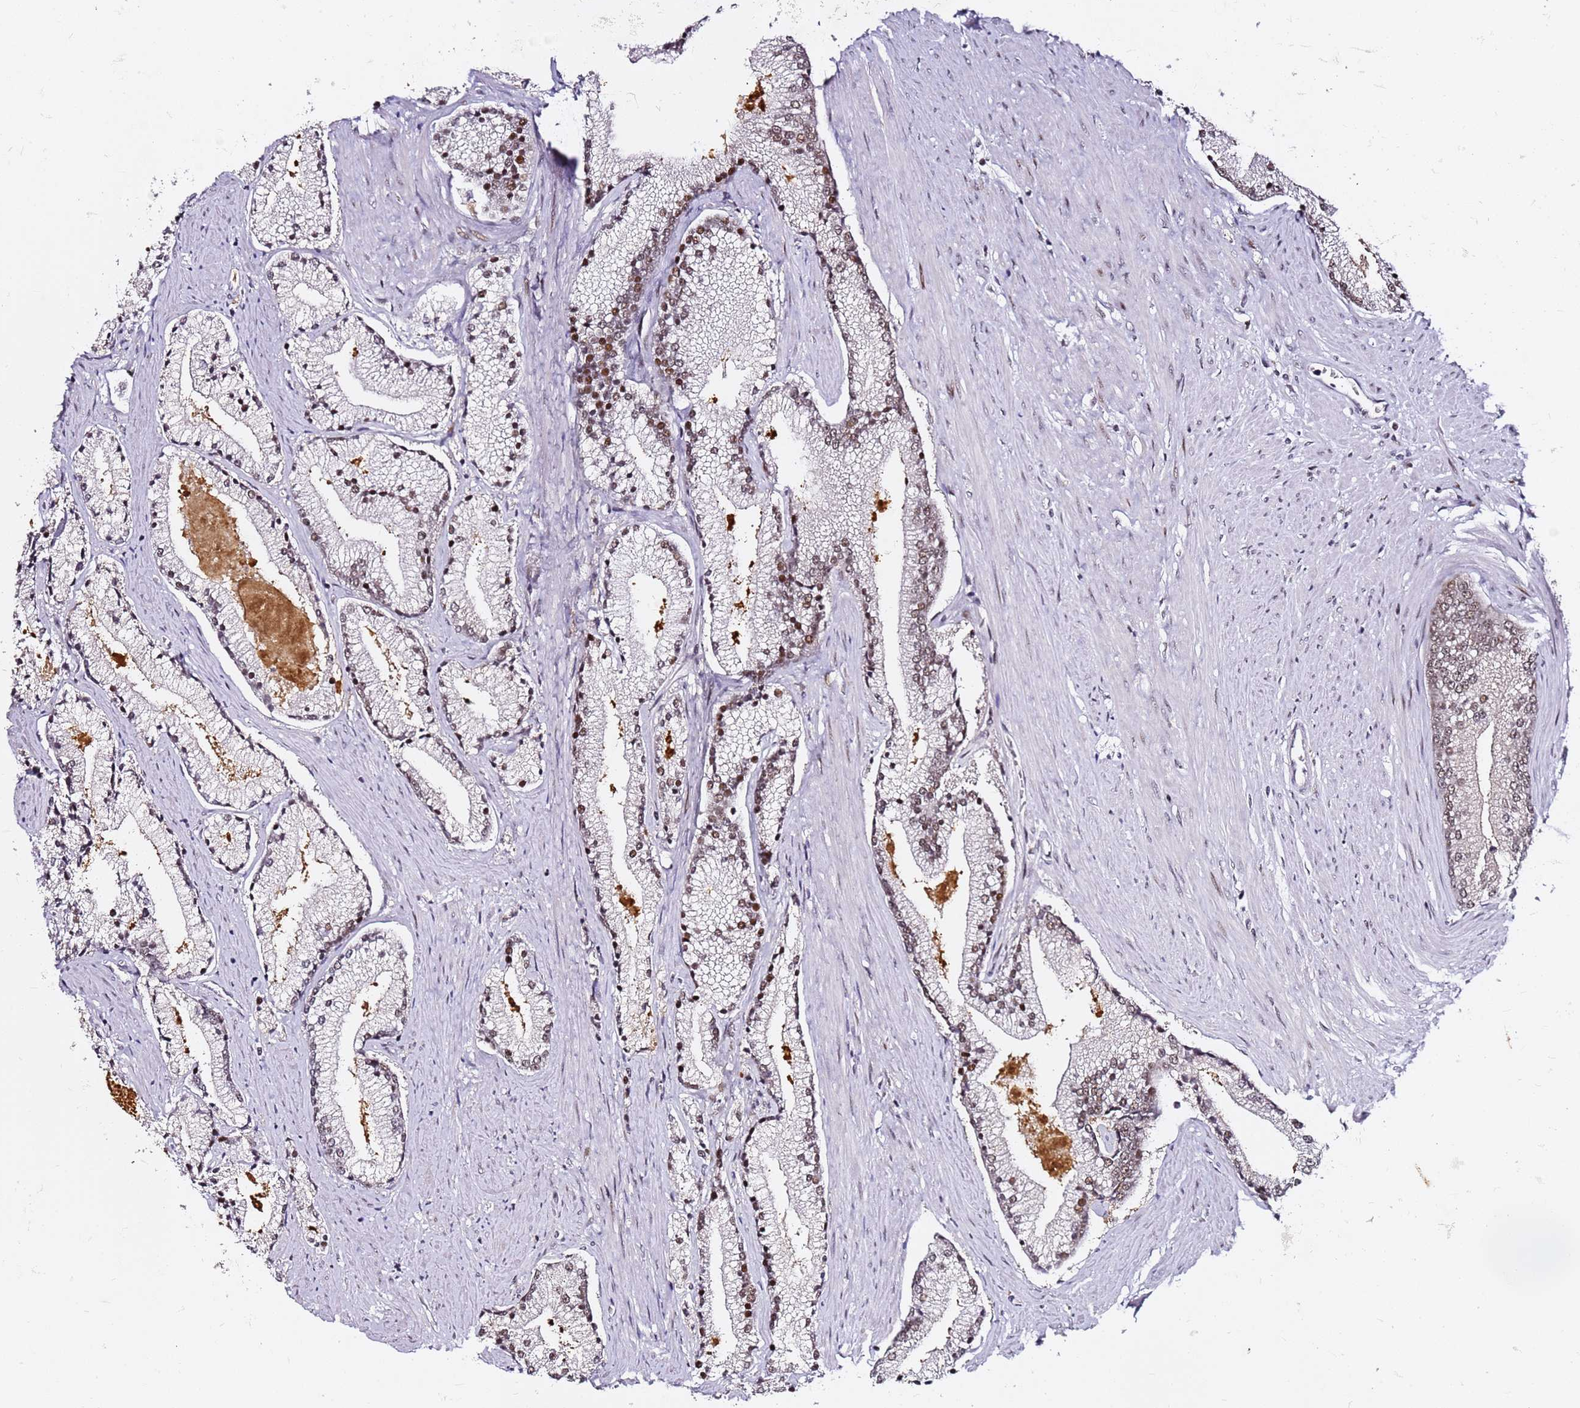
{"staining": {"intensity": "moderate", "quantity": "25%-75%", "location": "nuclear"}, "tissue": "prostate cancer", "cell_type": "Tumor cells", "image_type": "cancer", "snomed": [{"axis": "morphology", "description": "Adenocarcinoma, High grade"}, {"axis": "topography", "description": "Prostate"}], "caption": "Prostate cancer stained with a brown dye displays moderate nuclear positive positivity in about 25%-75% of tumor cells.", "gene": "FCF1", "patient": {"sex": "male", "age": 67}}